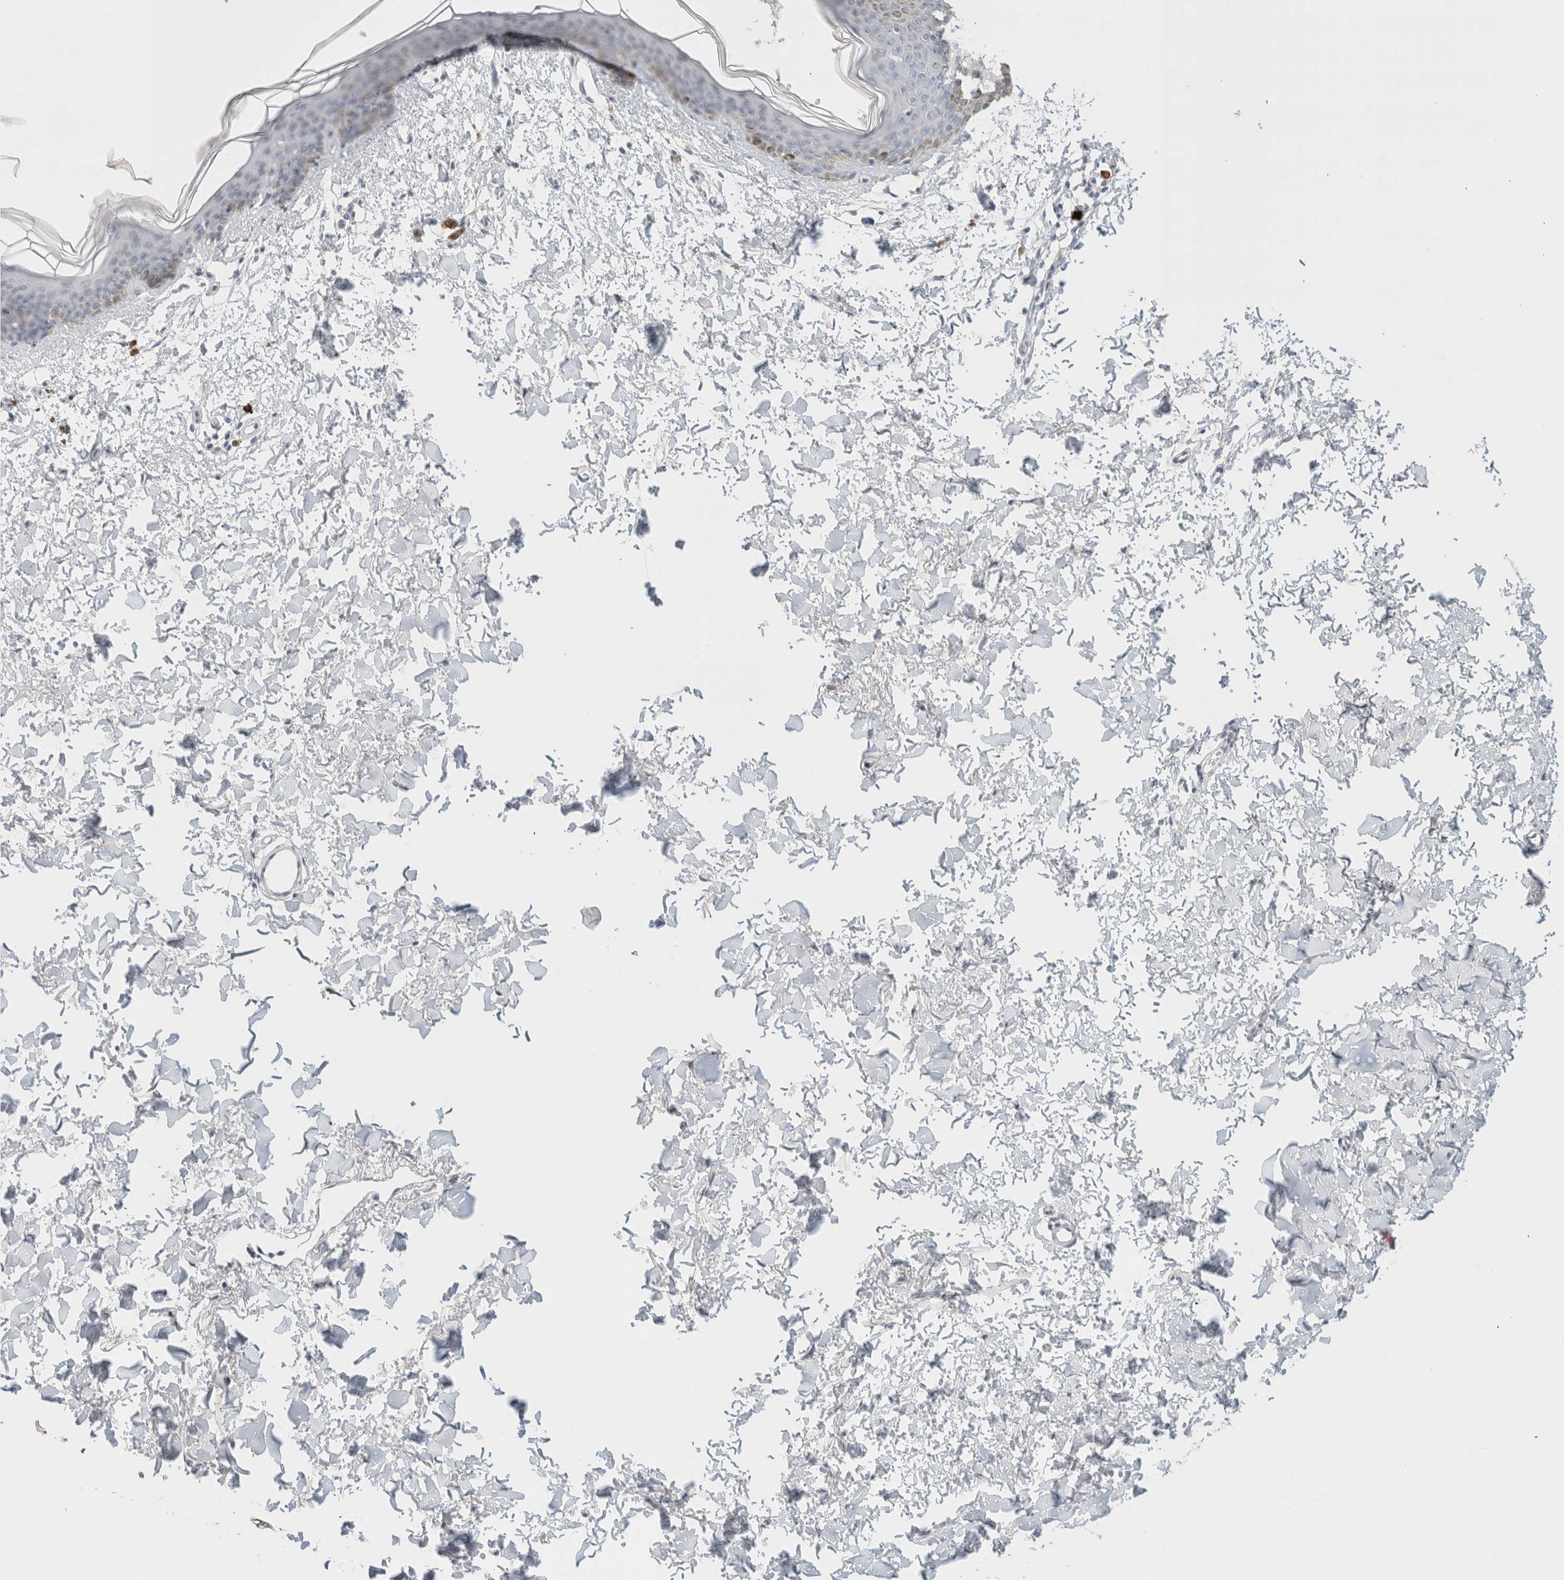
{"staining": {"intensity": "negative", "quantity": "none", "location": "none"}, "tissue": "skin", "cell_type": "Fibroblasts", "image_type": "normal", "snomed": [{"axis": "morphology", "description": "Normal tissue, NOS"}, {"axis": "topography", "description": "Skin"}], "caption": "High power microscopy photomicrograph of an immunohistochemistry (IHC) histopathology image of benign skin, revealing no significant staining in fibroblasts. Brightfield microscopy of immunohistochemistry (IHC) stained with DAB (3,3'-diaminobenzidine) (brown) and hematoxylin (blue), captured at high magnification.", "gene": "CD80", "patient": {"sex": "female", "age": 46}}